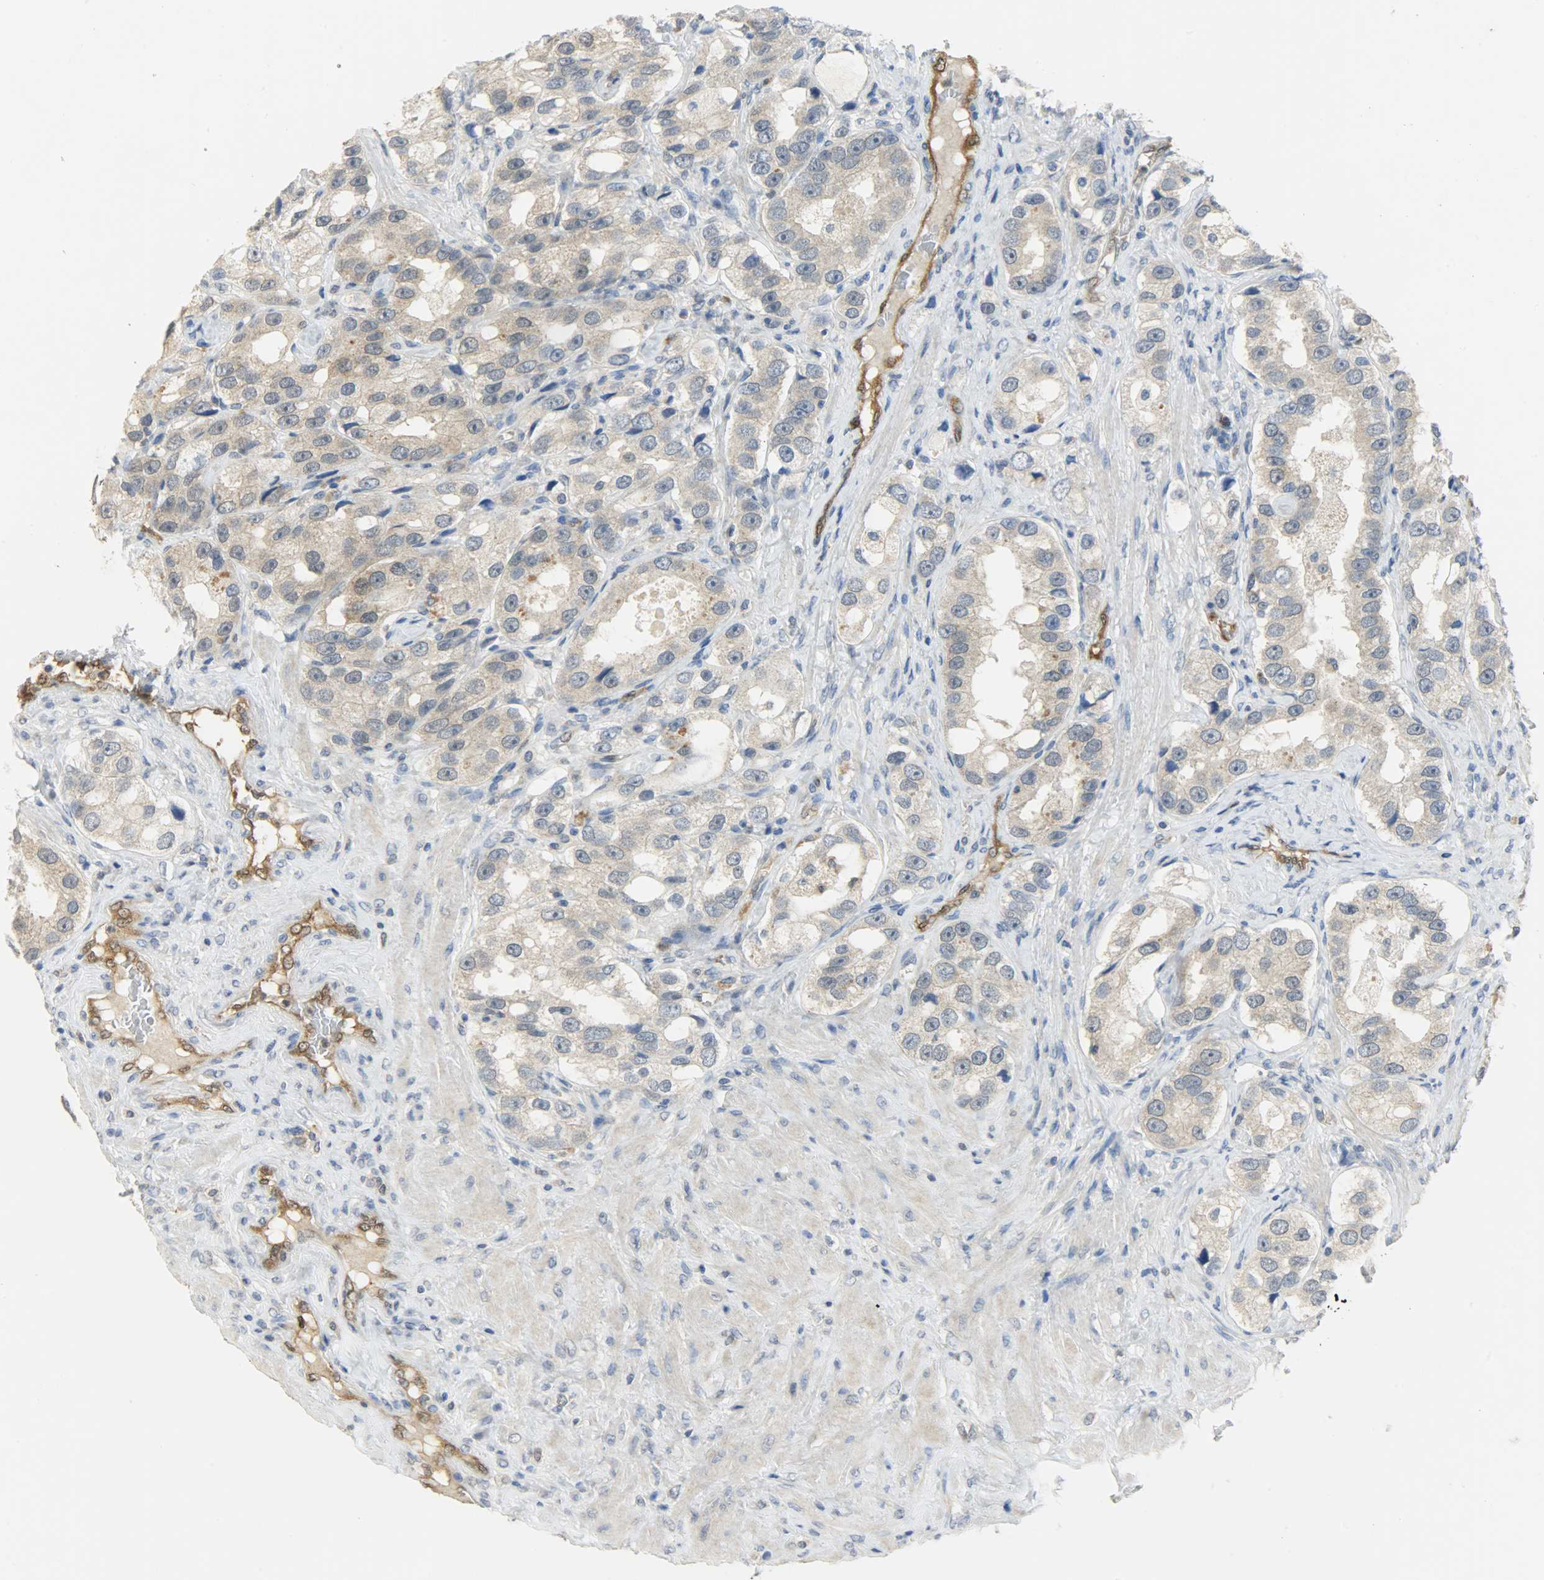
{"staining": {"intensity": "weak", "quantity": ">75%", "location": "cytoplasmic/membranous"}, "tissue": "prostate cancer", "cell_type": "Tumor cells", "image_type": "cancer", "snomed": [{"axis": "morphology", "description": "Adenocarcinoma, High grade"}, {"axis": "topography", "description": "Prostate"}], "caption": "Approximately >75% of tumor cells in human prostate cancer exhibit weak cytoplasmic/membranous protein expression as visualized by brown immunohistochemical staining.", "gene": "FKBP1A", "patient": {"sex": "male", "age": 63}}